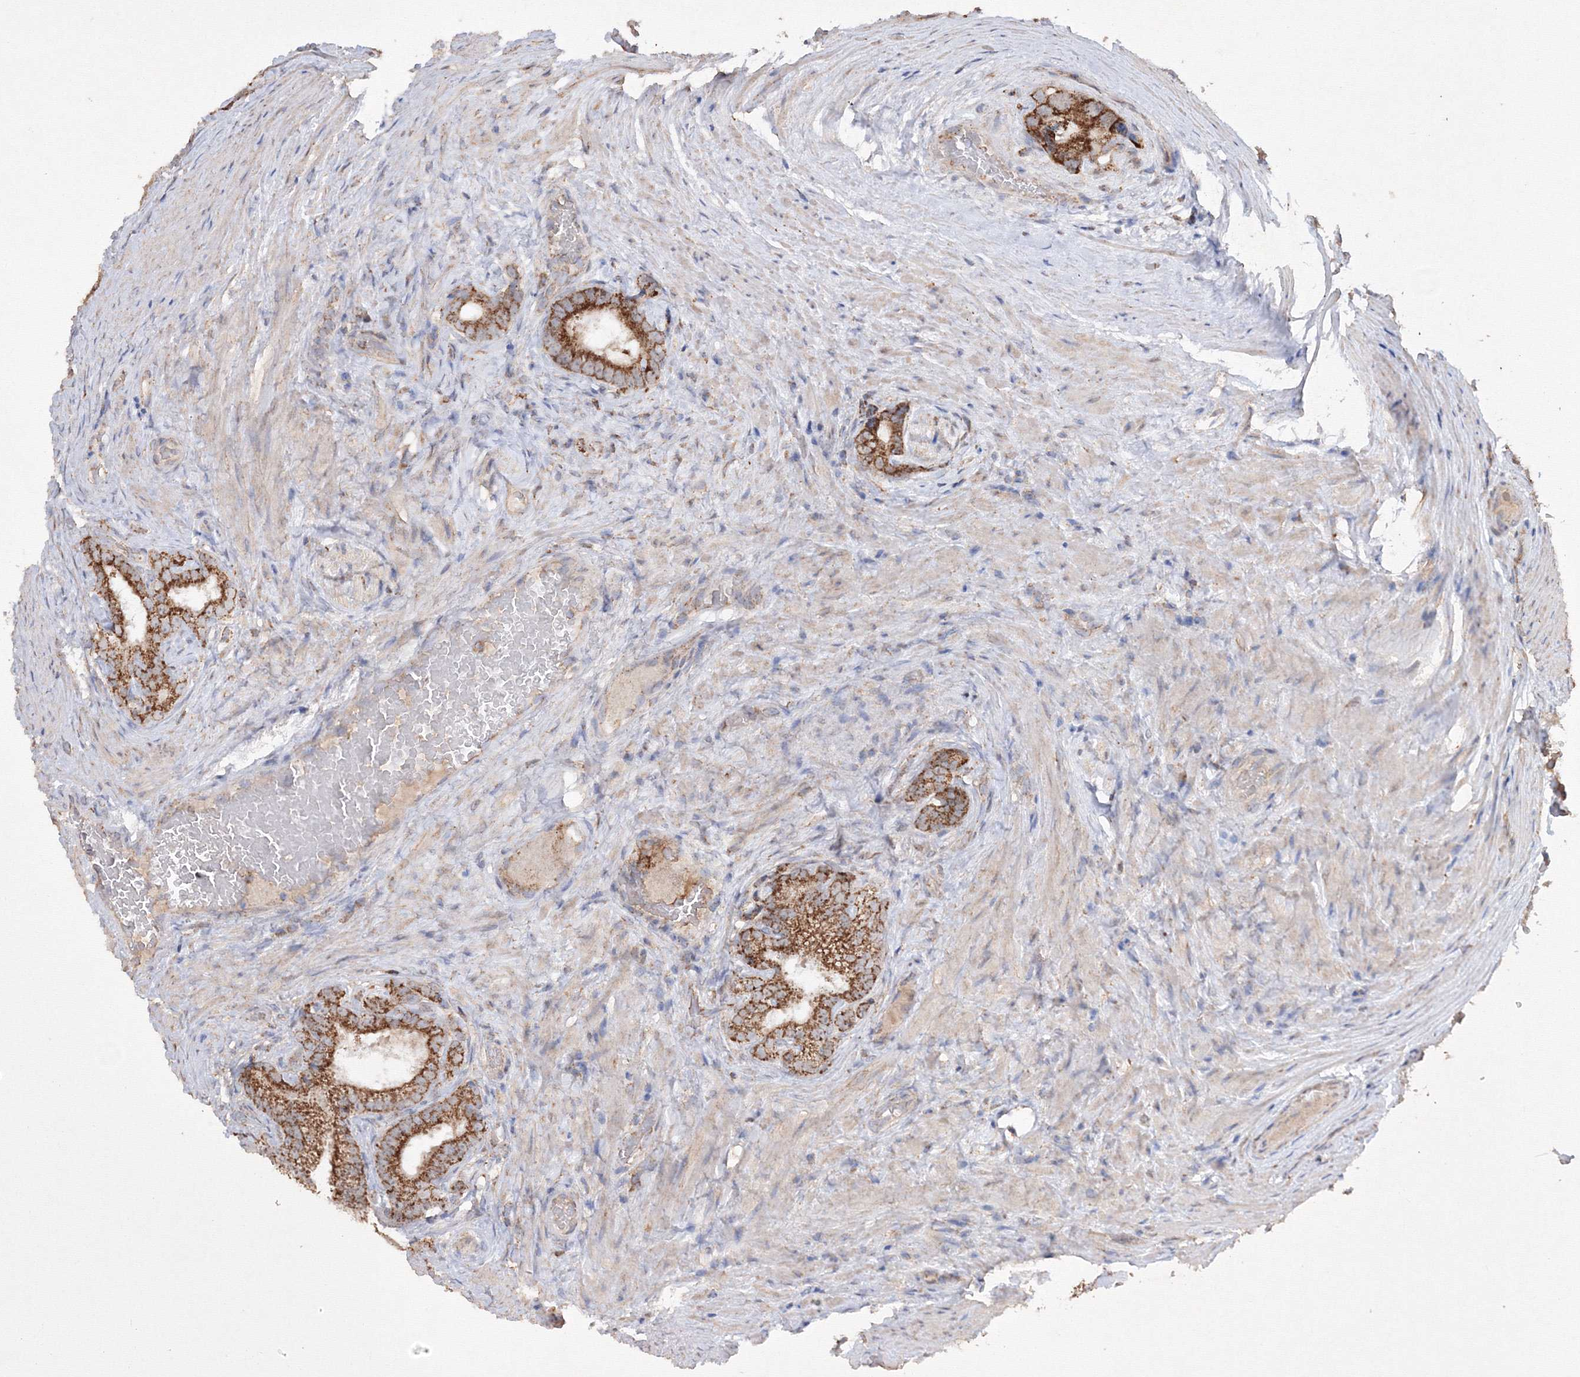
{"staining": {"intensity": "moderate", "quantity": ">75%", "location": "cytoplasmic/membranous"}, "tissue": "prostate cancer", "cell_type": "Tumor cells", "image_type": "cancer", "snomed": [{"axis": "morphology", "description": "Adenocarcinoma, Low grade"}, {"axis": "topography", "description": "Prostate"}], "caption": "Protein analysis of adenocarcinoma (low-grade) (prostate) tissue shows moderate cytoplasmic/membranous expression in approximately >75% of tumor cells.", "gene": "GRSF1", "patient": {"sex": "male", "age": 71}}